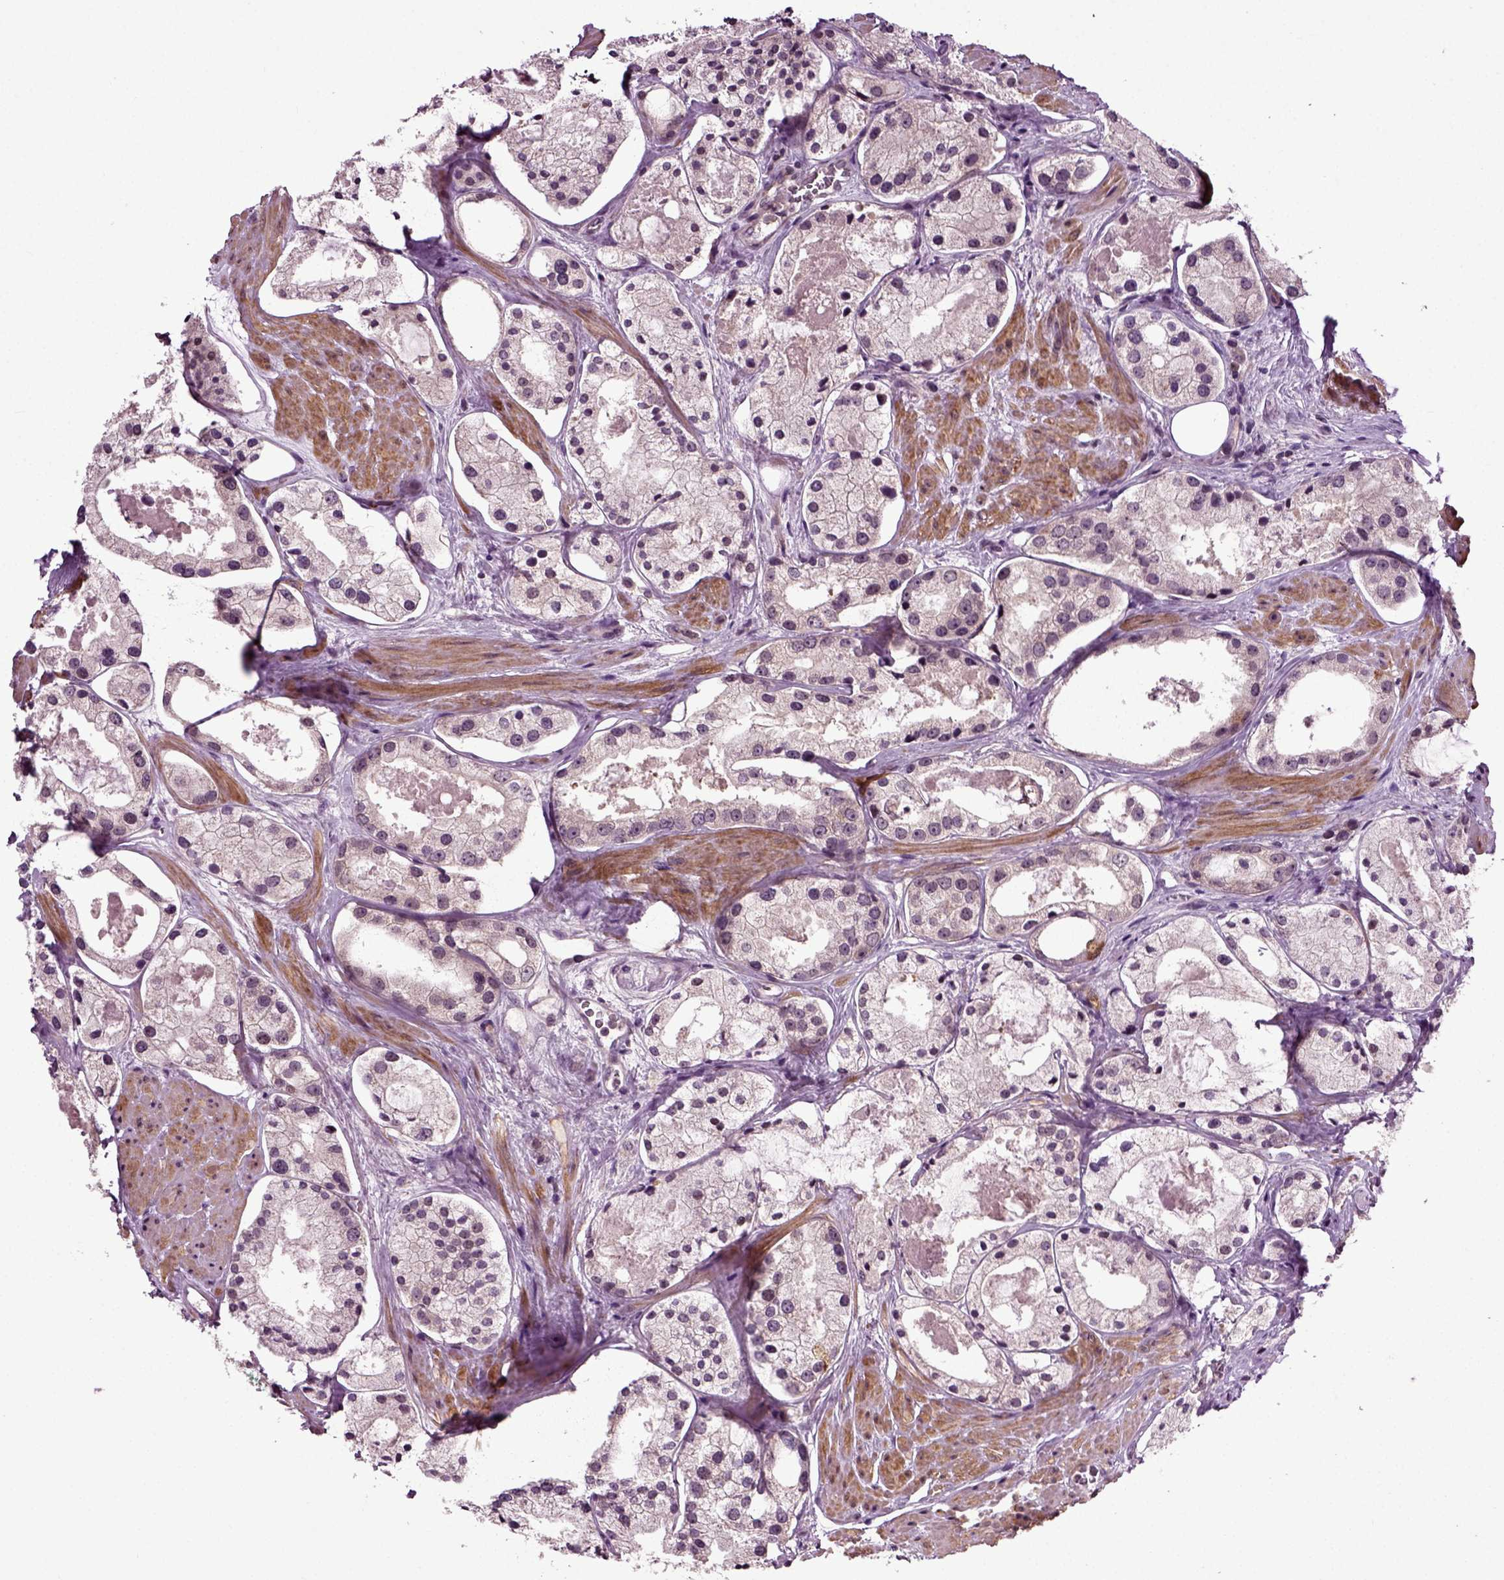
{"staining": {"intensity": "negative", "quantity": "none", "location": "none"}, "tissue": "prostate cancer", "cell_type": "Tumor cells", "image_type": "cancer", "snomed": [{"axis": "morphology", "description": "Adenocarcinoma, NOS"}, {"axis": "morphology", "description": "Adenocarcinoma, High grade"}, {"axis": "topography", "description": "Prostate"}], "caption": "The micrograph displays no staining of tumor cells in prostate adenocarcinoma (high-grade). The staining is performed using DAB brown chromogen with nuclei counter-stained in using hematoxylin.", "gene": "KNSTRN", "patient": {"sex": "male", "age": 64}}